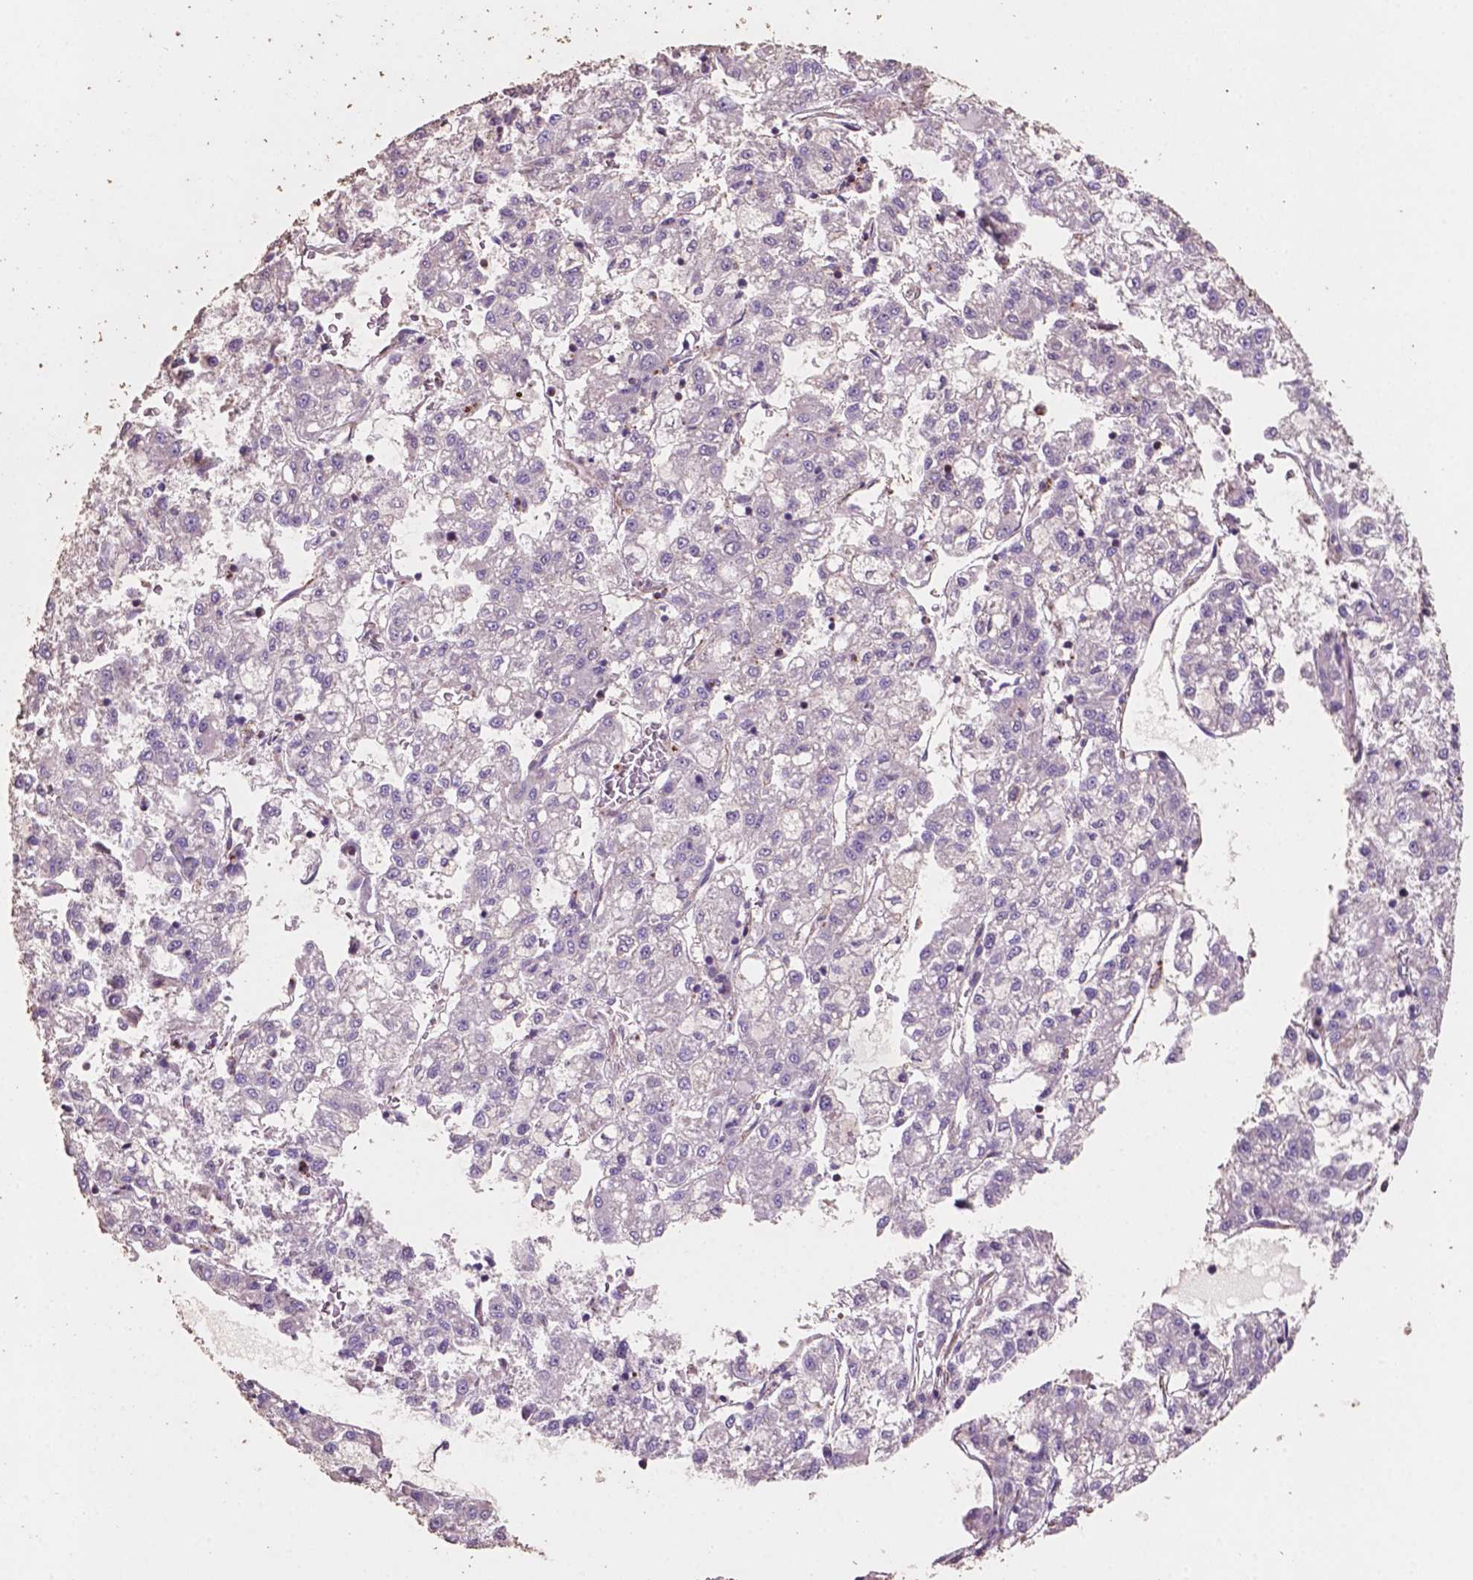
{"staining": {"intensity": "negative", "quantity": "none", "location": "none"}, "tissue": "liver cancer", "cell_type": "Tumor cells", "image_type": "cancer", "snomed": [{"axis": "morphology", "description": "Carcinoma, Hepatocellular, NOS"}, {"axis": "topography", "description": "Liver"}], "caption": "This histopathology image is of liver hepatocellular carcinoma stained with immunohistochemistry (IHC) to label a protein in brown with the nuclei are counter-stained blue. There is no positivity in tumor cells.", "gene": "COMMD4", "patient": {"sex": "male", "age": 40}}